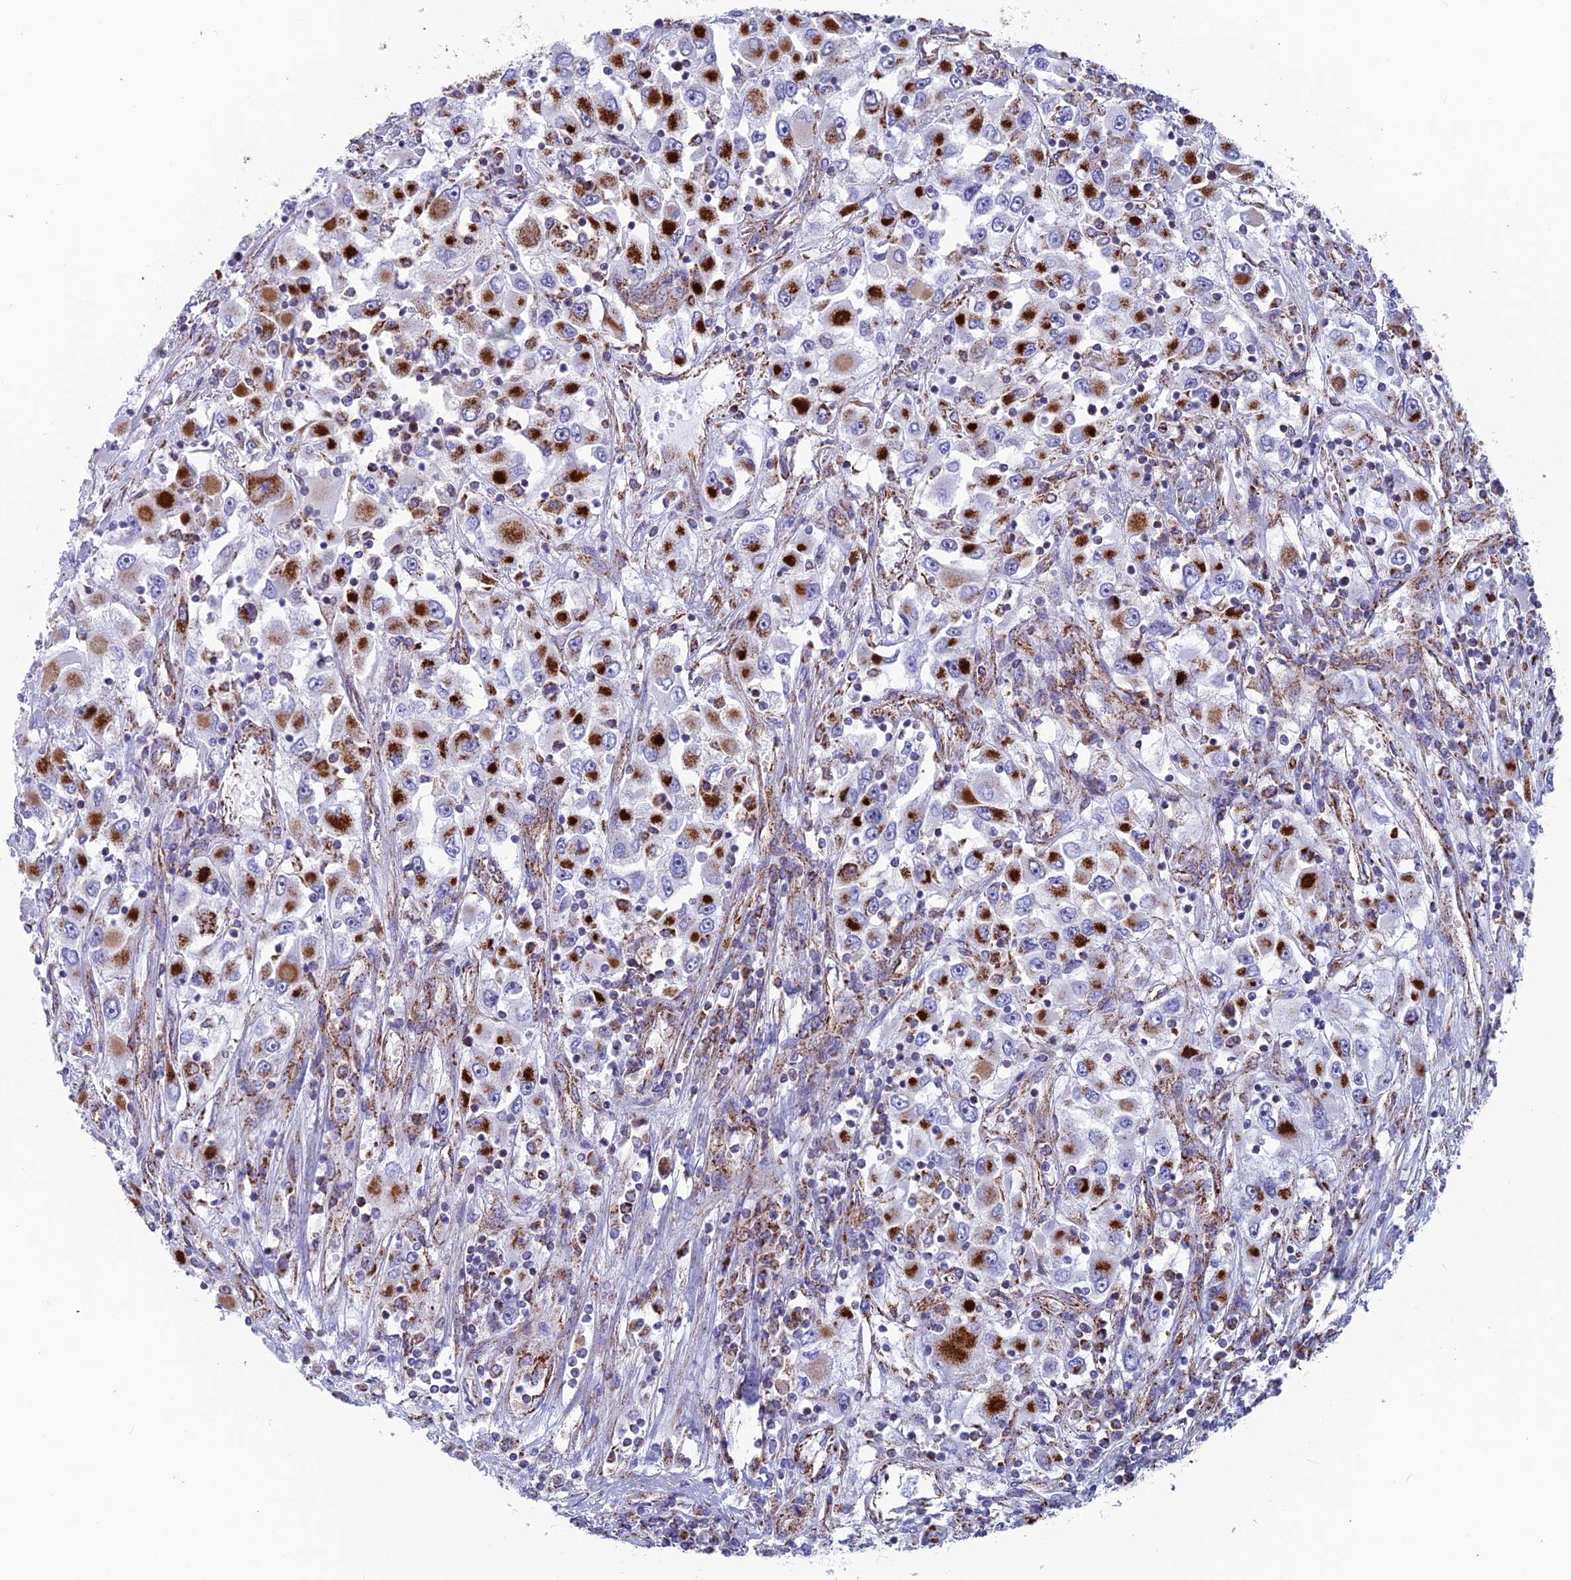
{"staining": {"intensity": "moderate", "quantity": "<25%", "location": "cytoplasmic/membranous"}, "tissue": "renal cancer", "cell_type": "Tumor cells", "image_type": "cancer", "snomed": [{"axis": "morphology", "description": "Adenocarcinoma, NOS"}, {"axis": "topography", "description": "Kidney"}], "caption": "Immunohistochemical staining of human renal cancer shows low levels of moderate cytoplasmic/membranous positivity in about <25% of tumor cells.", "gene": "MRPS18B", "patient": {"sex": "female", "age": 52}}